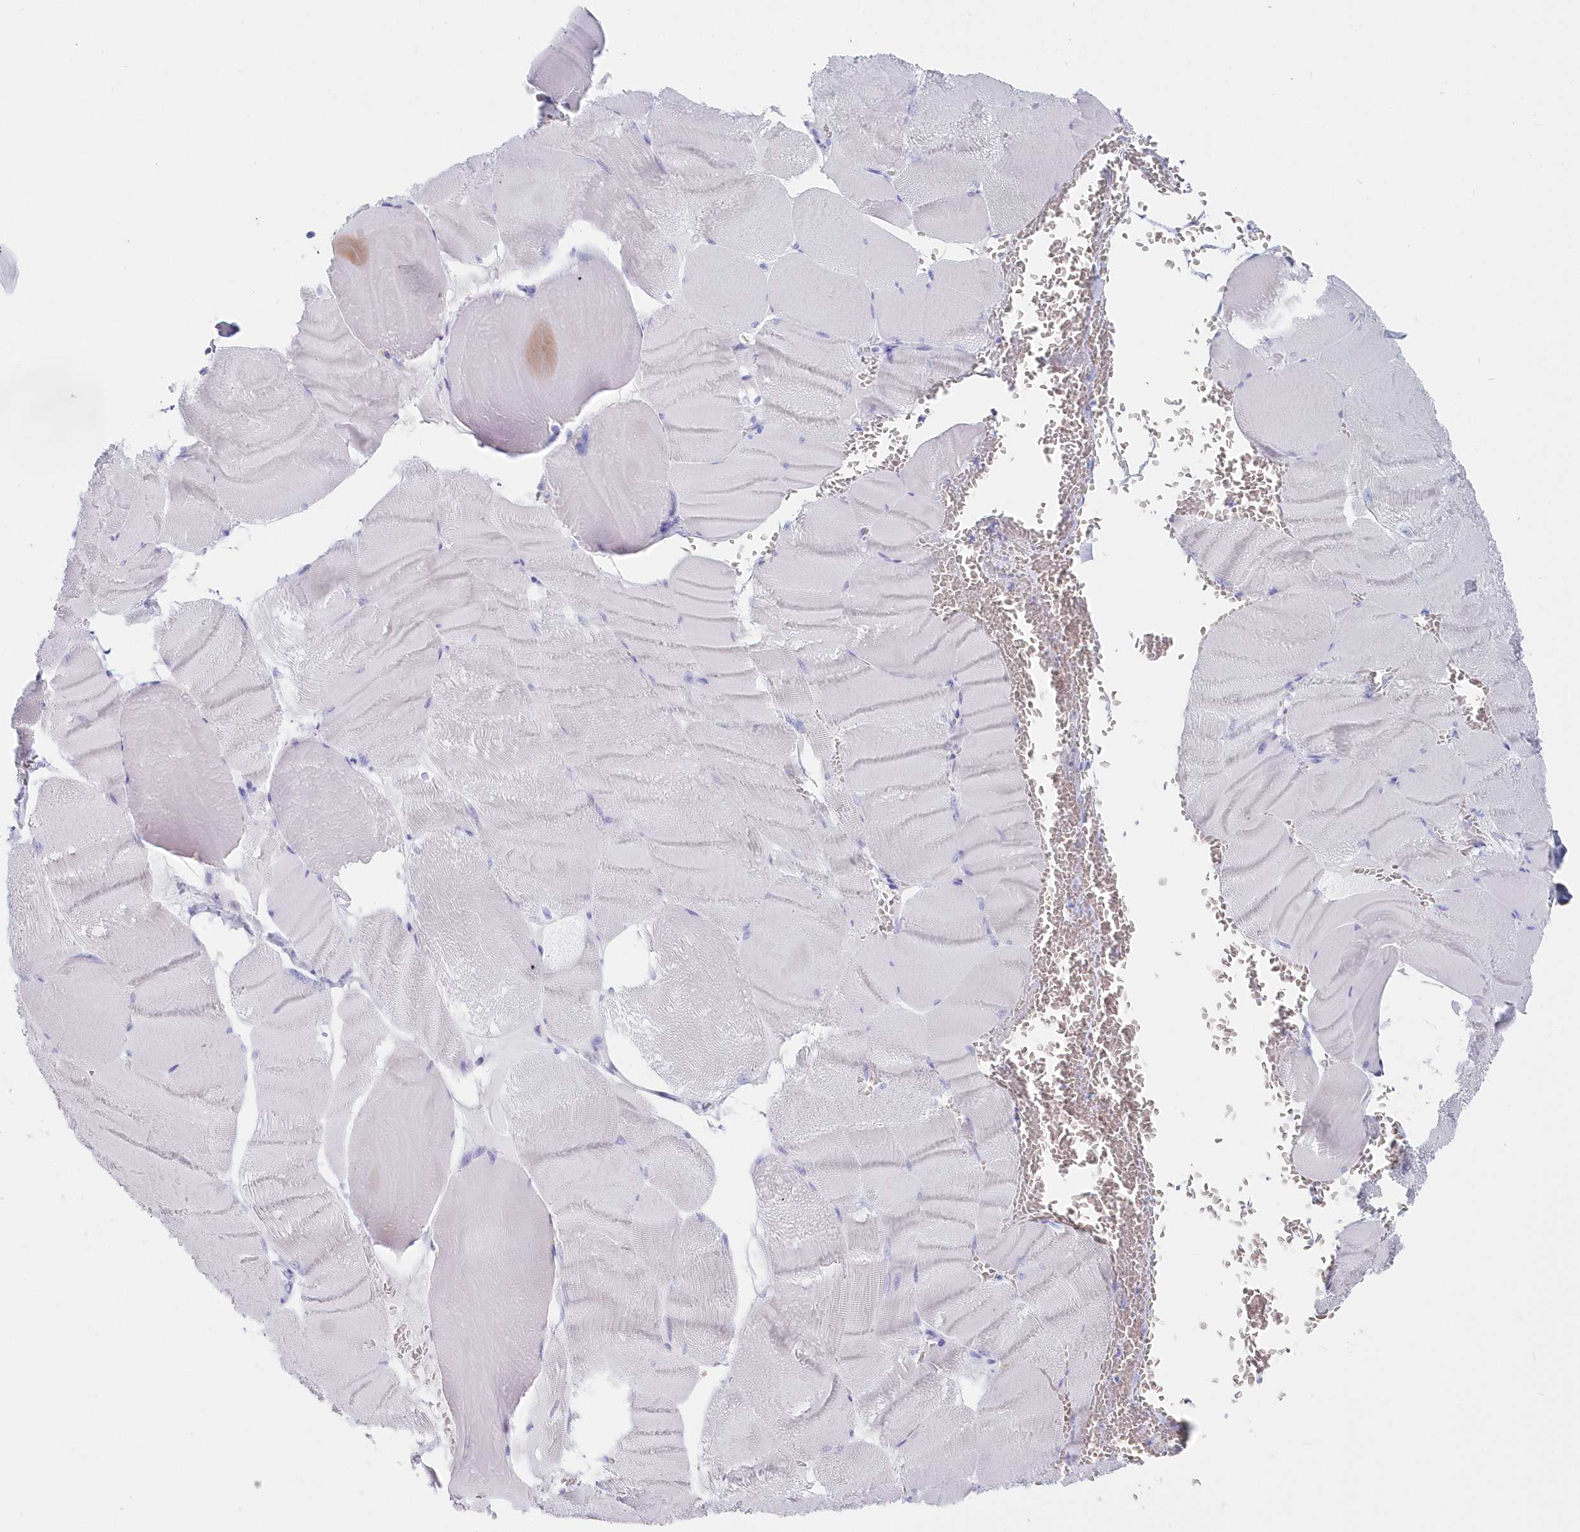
{"staining": {"intensity": "negative", "quantity": "none", "location": "none"}, "tissue": "skeletal muscle", "cell_type": "Myocytes", "image_type": "normal", "snomed": [{"axis": "morphology", "description": "Normal tissue, NOS"}, {"axis": "morphology", "description": "Basal cell carcinoma"}, {"axis": "topography", "description": "Skeletal muscle"}], "caption": "There is no significant expression in myocytes of skeletal muscle. Nuclei are stained in blue.", "gene": "CSNK1G2", "patient": {"sex": "female", "age": 64}}